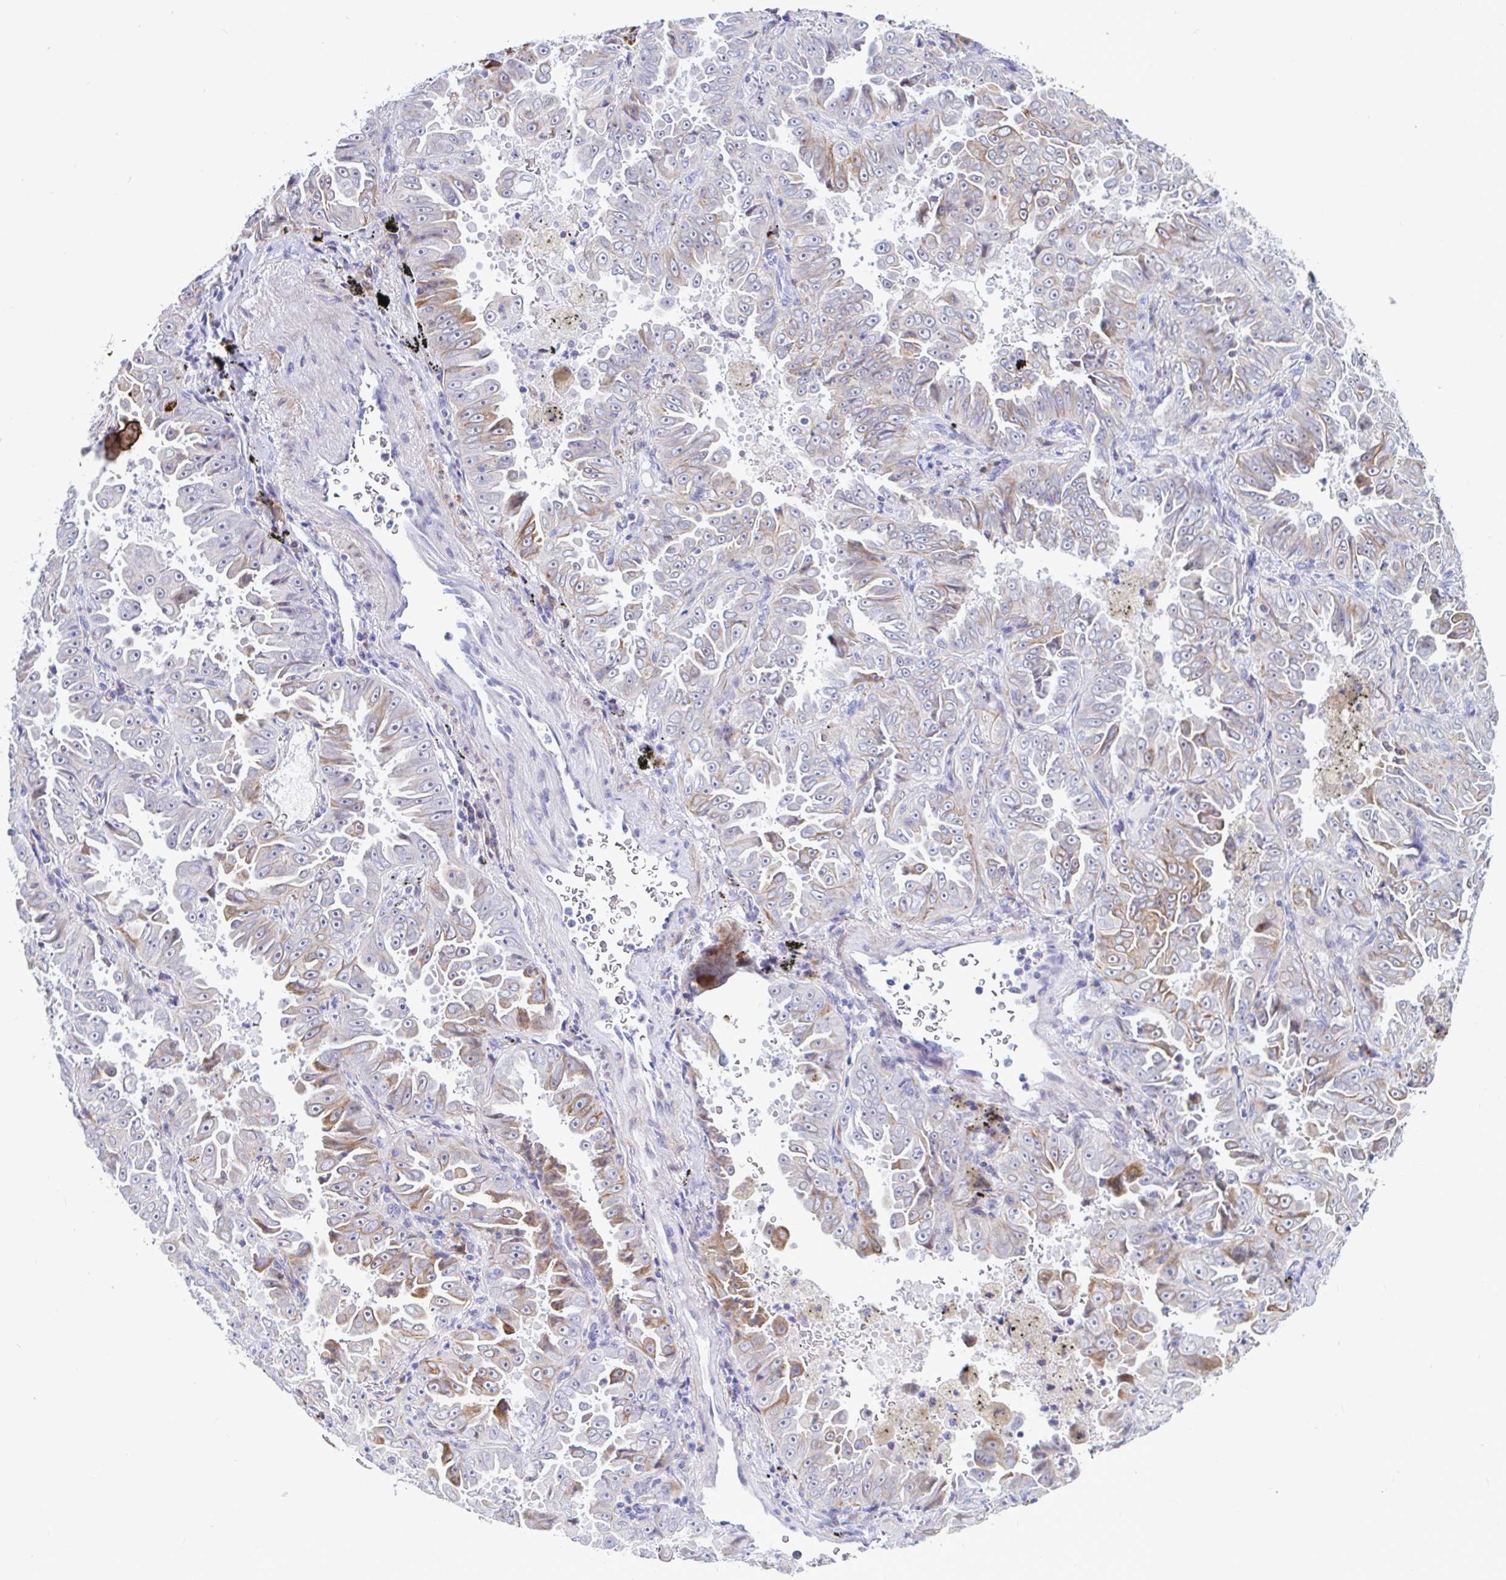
{"staining": {"intensity": "moderate", "quantity": "25%-75%", "location": "cytoplasmic/membranous"}, "tissue": "lung cancer", "cell_type": "Tumor cells", "image_type": "cancer", "snomed": [{"axis": "morphology", "description": "Adenocarcinoma, NOS"}, {"axis": "topography", "description": "Lung"}], "caption": "The immunohistochemical stain labels moderate cytoplasmic/membranous positivity in tumor cells of lung cancer tissue.", "gene": "NBPF3", "patient": {"sex": "female", "age": 52}}